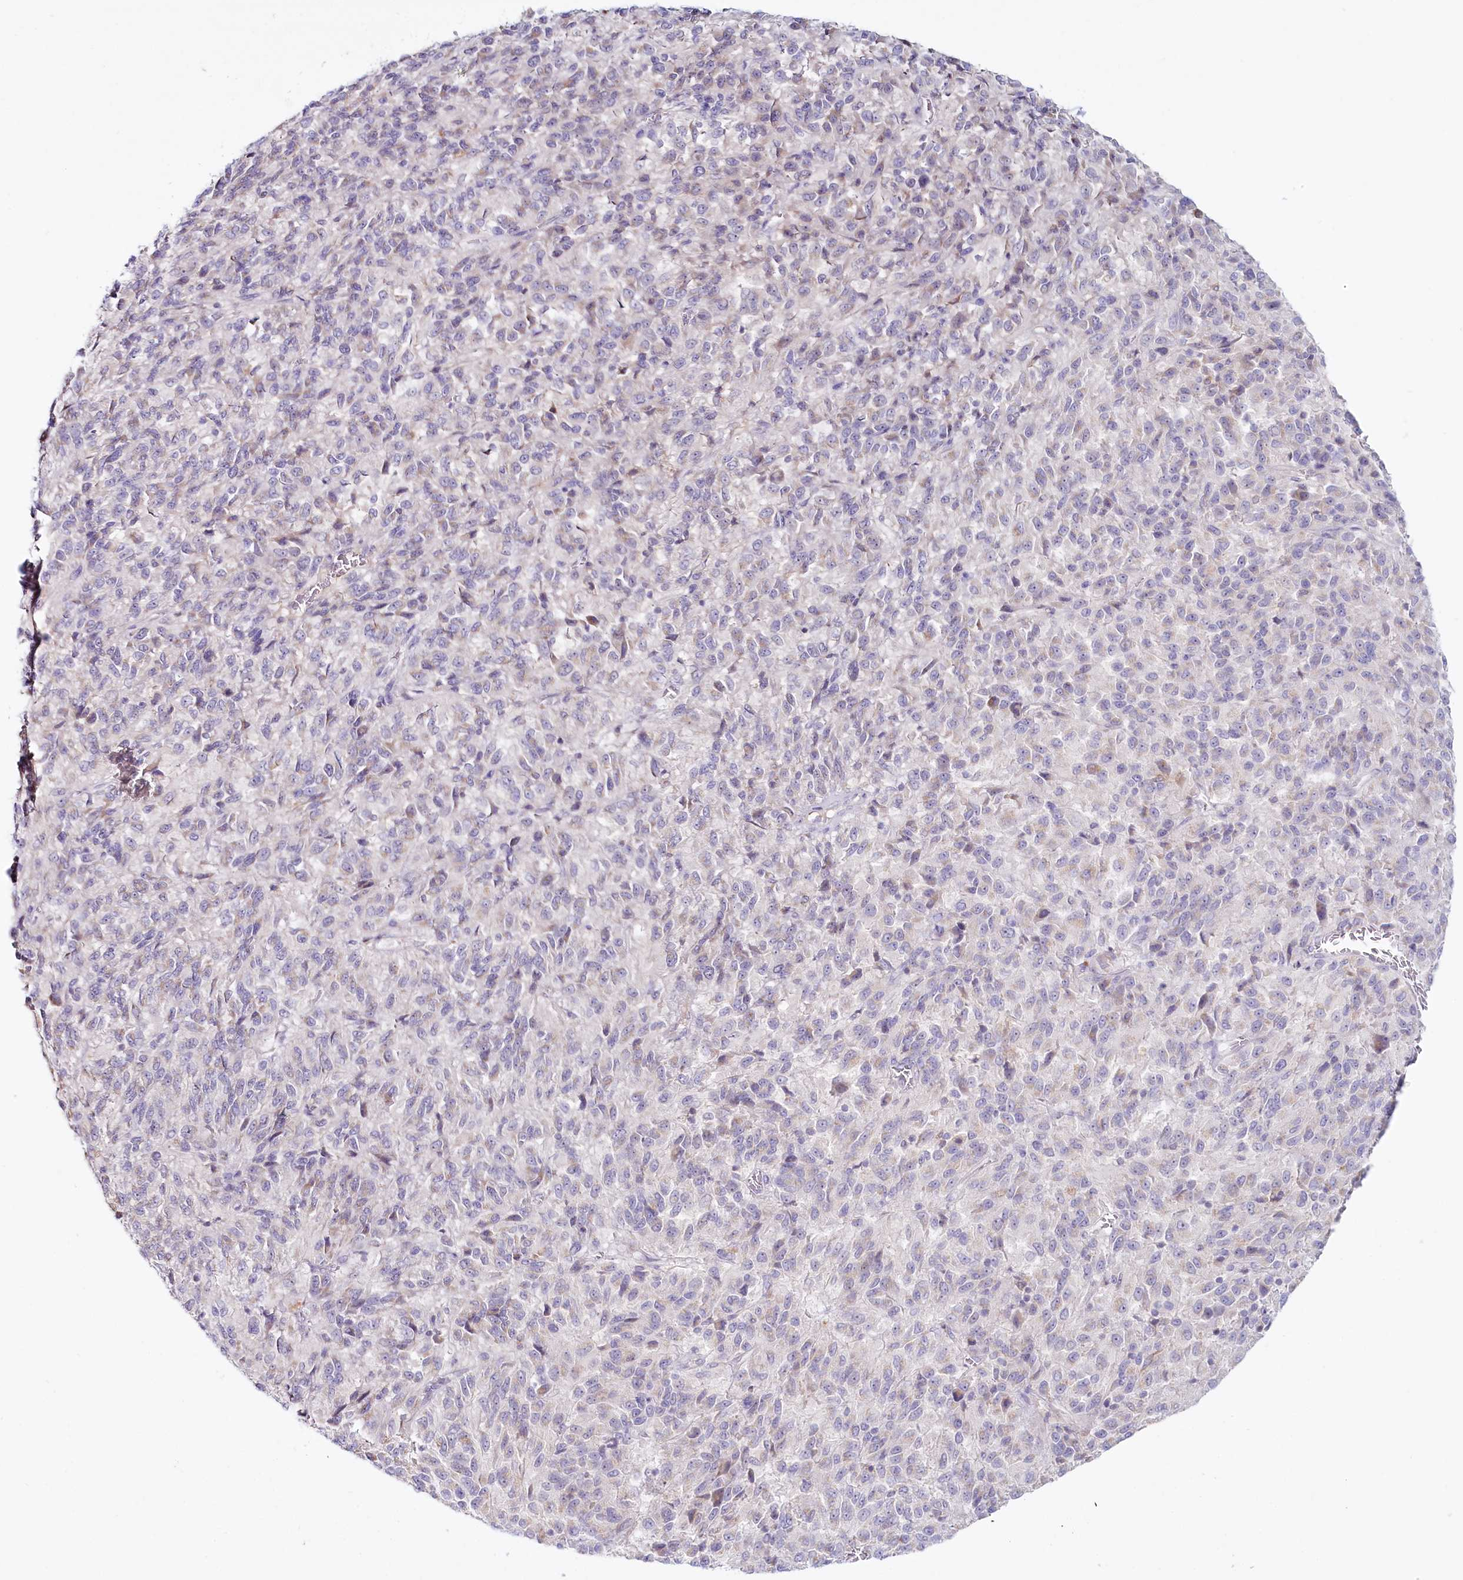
{"staining": {"intensity": "negative", "quantity": "none", "location": "none"}, "tissue": "melanoma", "cell_type": "Tumor cells", "image_type": "cancer", "snomed": [{"axis": "morphology", "description": "Malignant melanoma, Metastatic site"}, {"axis": "topography", "description": "Lung"}], "caption": "This is an immunohistochemistry histopathology image of malignant melanoma (metastatic site). There is no staining in tumor cells.", "gene": "PSAPL1", "patient": {"sex": "male", "age": 64}}